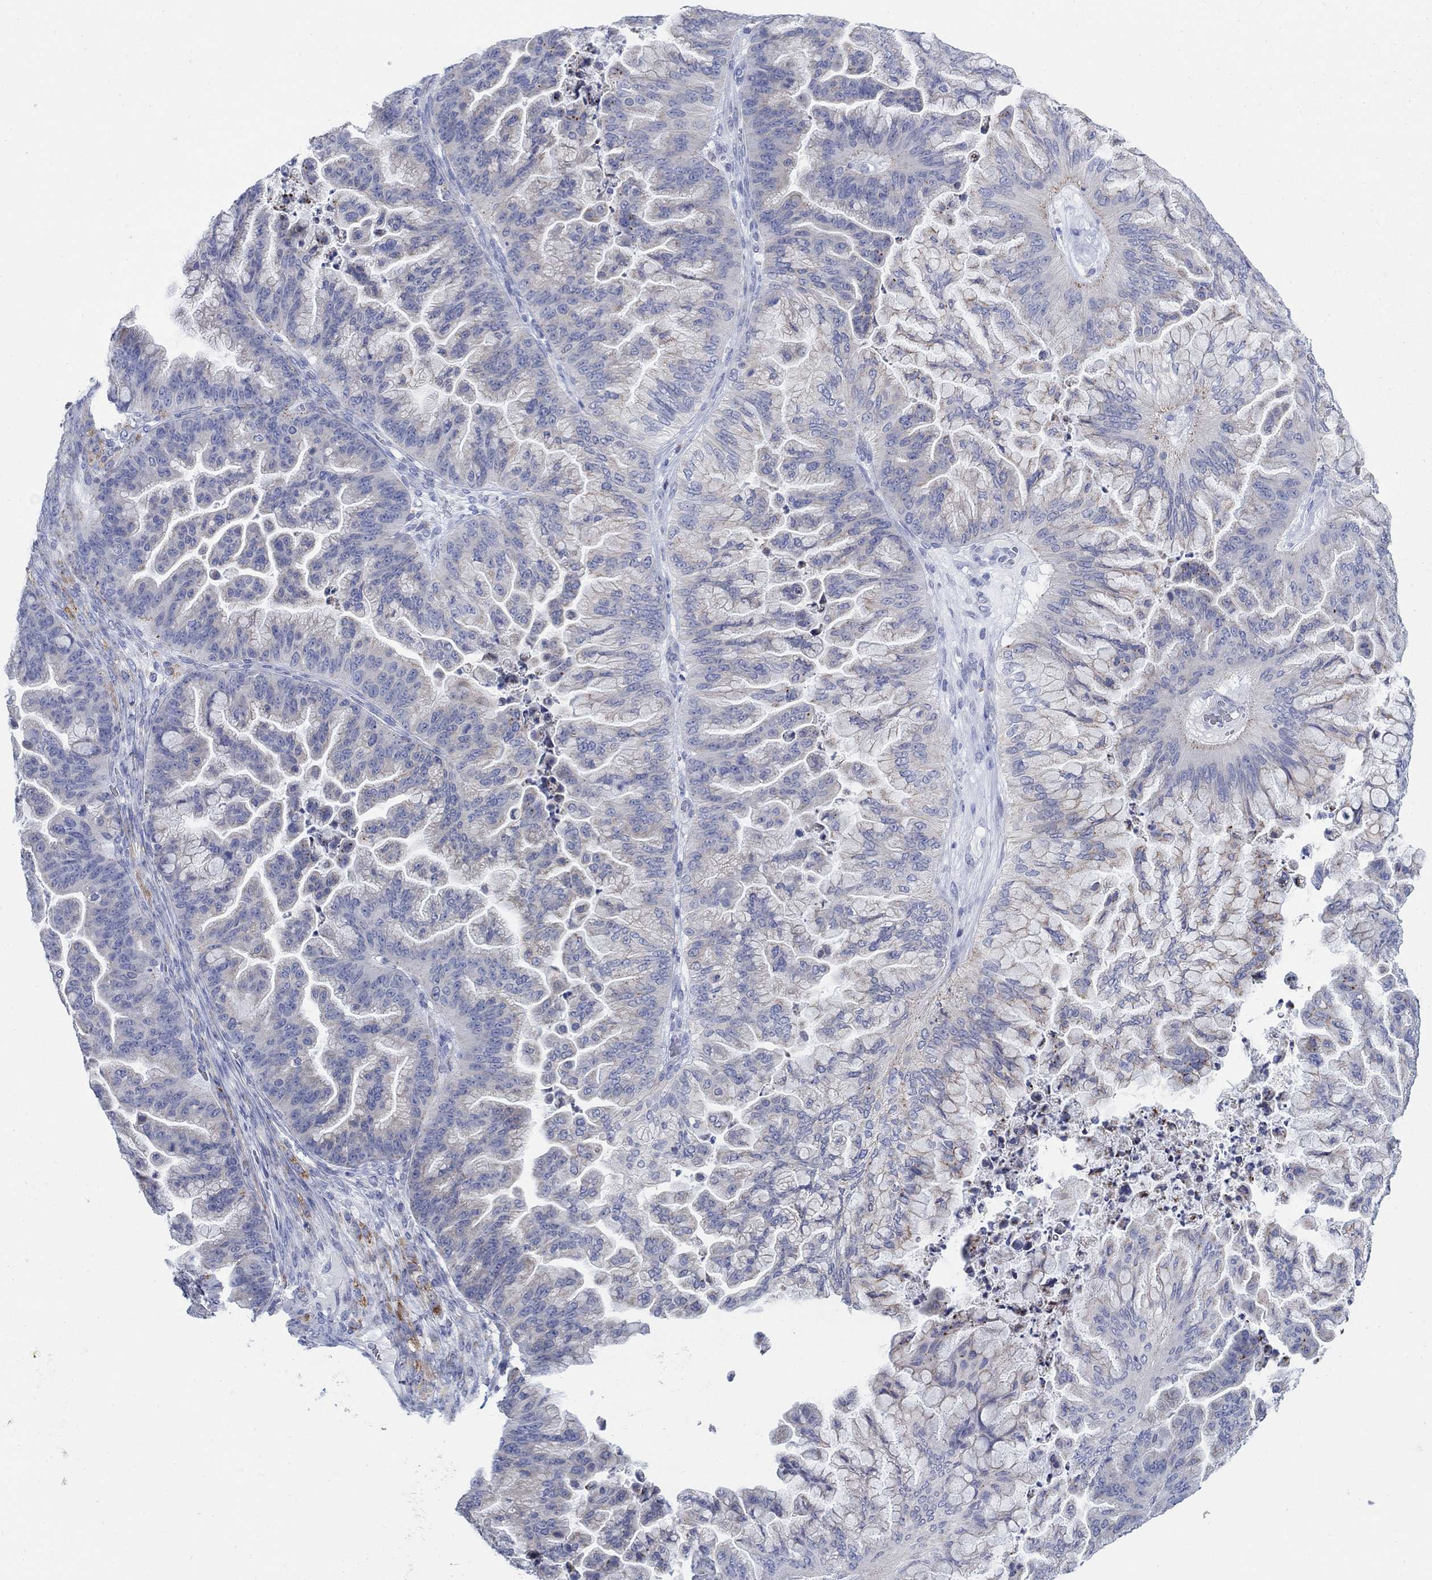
{"staining": {"intensity": "weak", "quantity": "<25%", "location": "cytoplasmic/membranous"}, "tissue": "ovarian cancer", "cell_type": "Tumor cells", "image_type": "cancer", "snomed": [{"axis": "morphology", "description": "Cystadenocarcinoma, mucinous, NOS"}, {"axis": "topography", "description": "Ovary"}], "caption": "The histopathology image exhibits no staining of tumor cells in ovarian cancer. The staining was performed using DAB to visualize the protein expression in brown, while the nuclei were stained in blue with hematoxylin (Magnification: 20x).", "gene": "SCCPDH", "patient": {"sex": "female", "age": 67}}